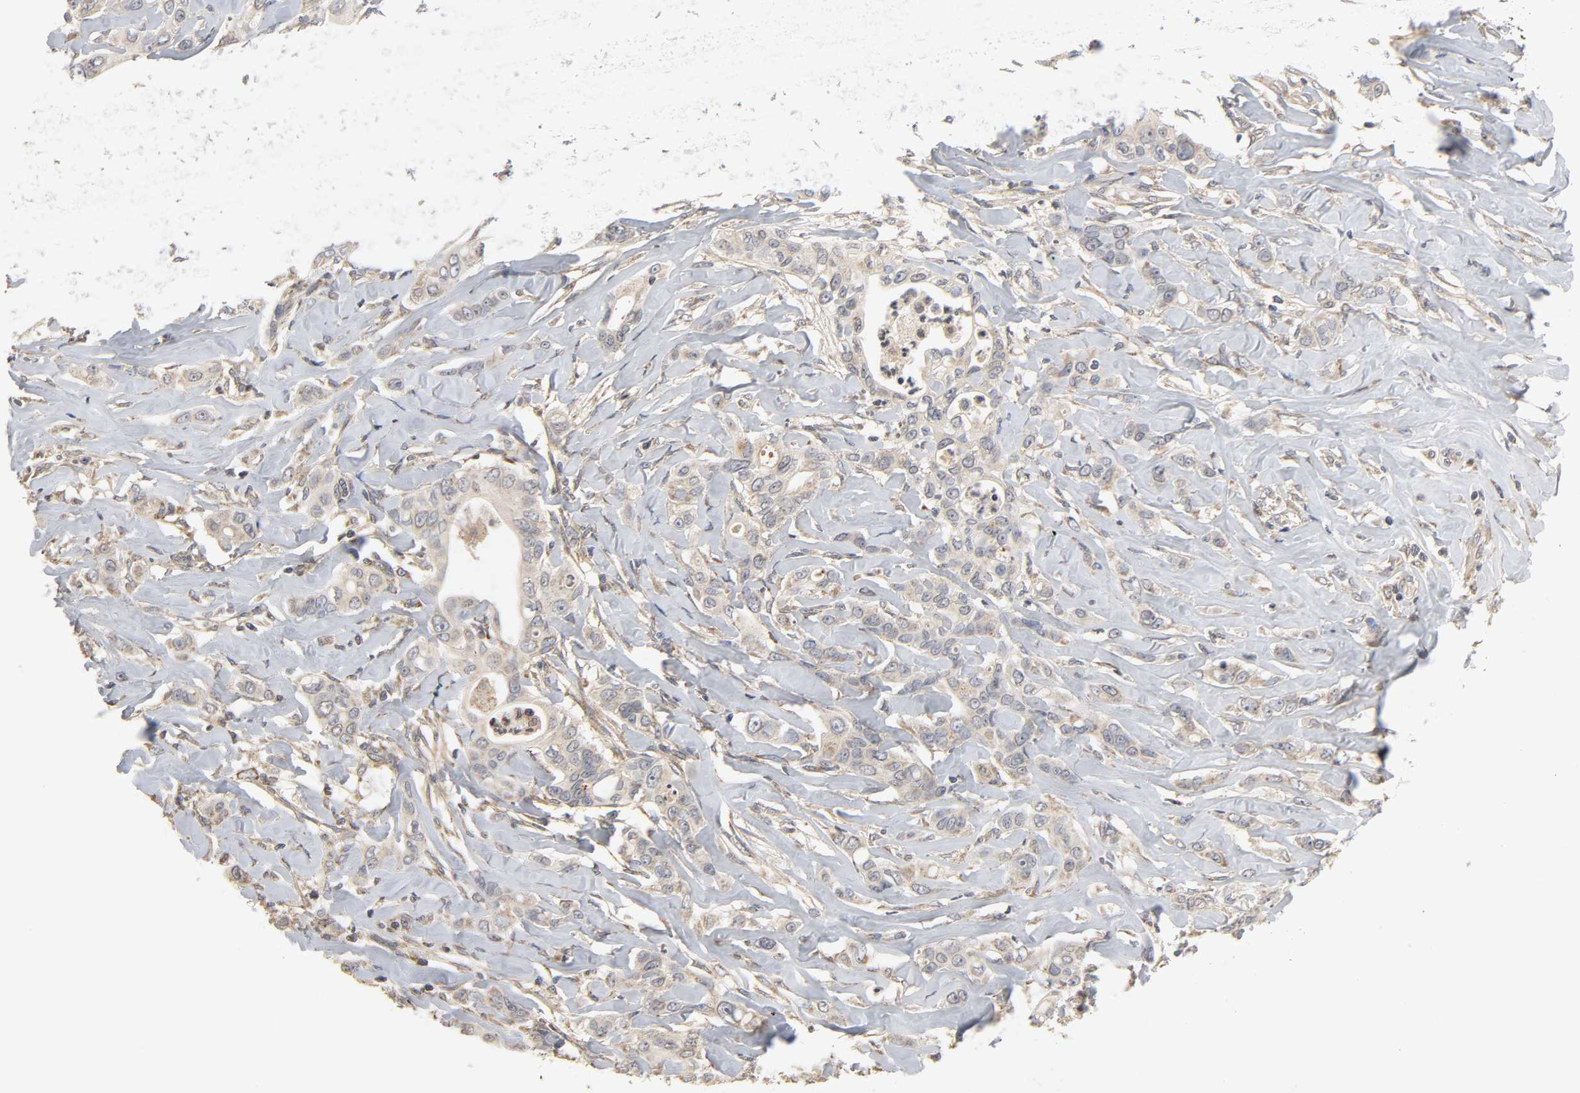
{"staining": {"intensity": "weak", "quantity": ">75%", "location": "cytoplasmic/membranous"}, "tissue": "liver cancer", "cell_type": "Tumor cells", "image_type": "cancer", "snomed": [{"axis": "morphology", "description": "Cholangiocarcinoma"}, {"axis": "topography", "description": "Liver"}], "caption": "The immunohistochemical stain labels weak cytoplasmic/membranous expression in tumor cells of liver cancer tissue.", "gene": "CLEC4E", "patient": {"sex": "female", "age": 67}}